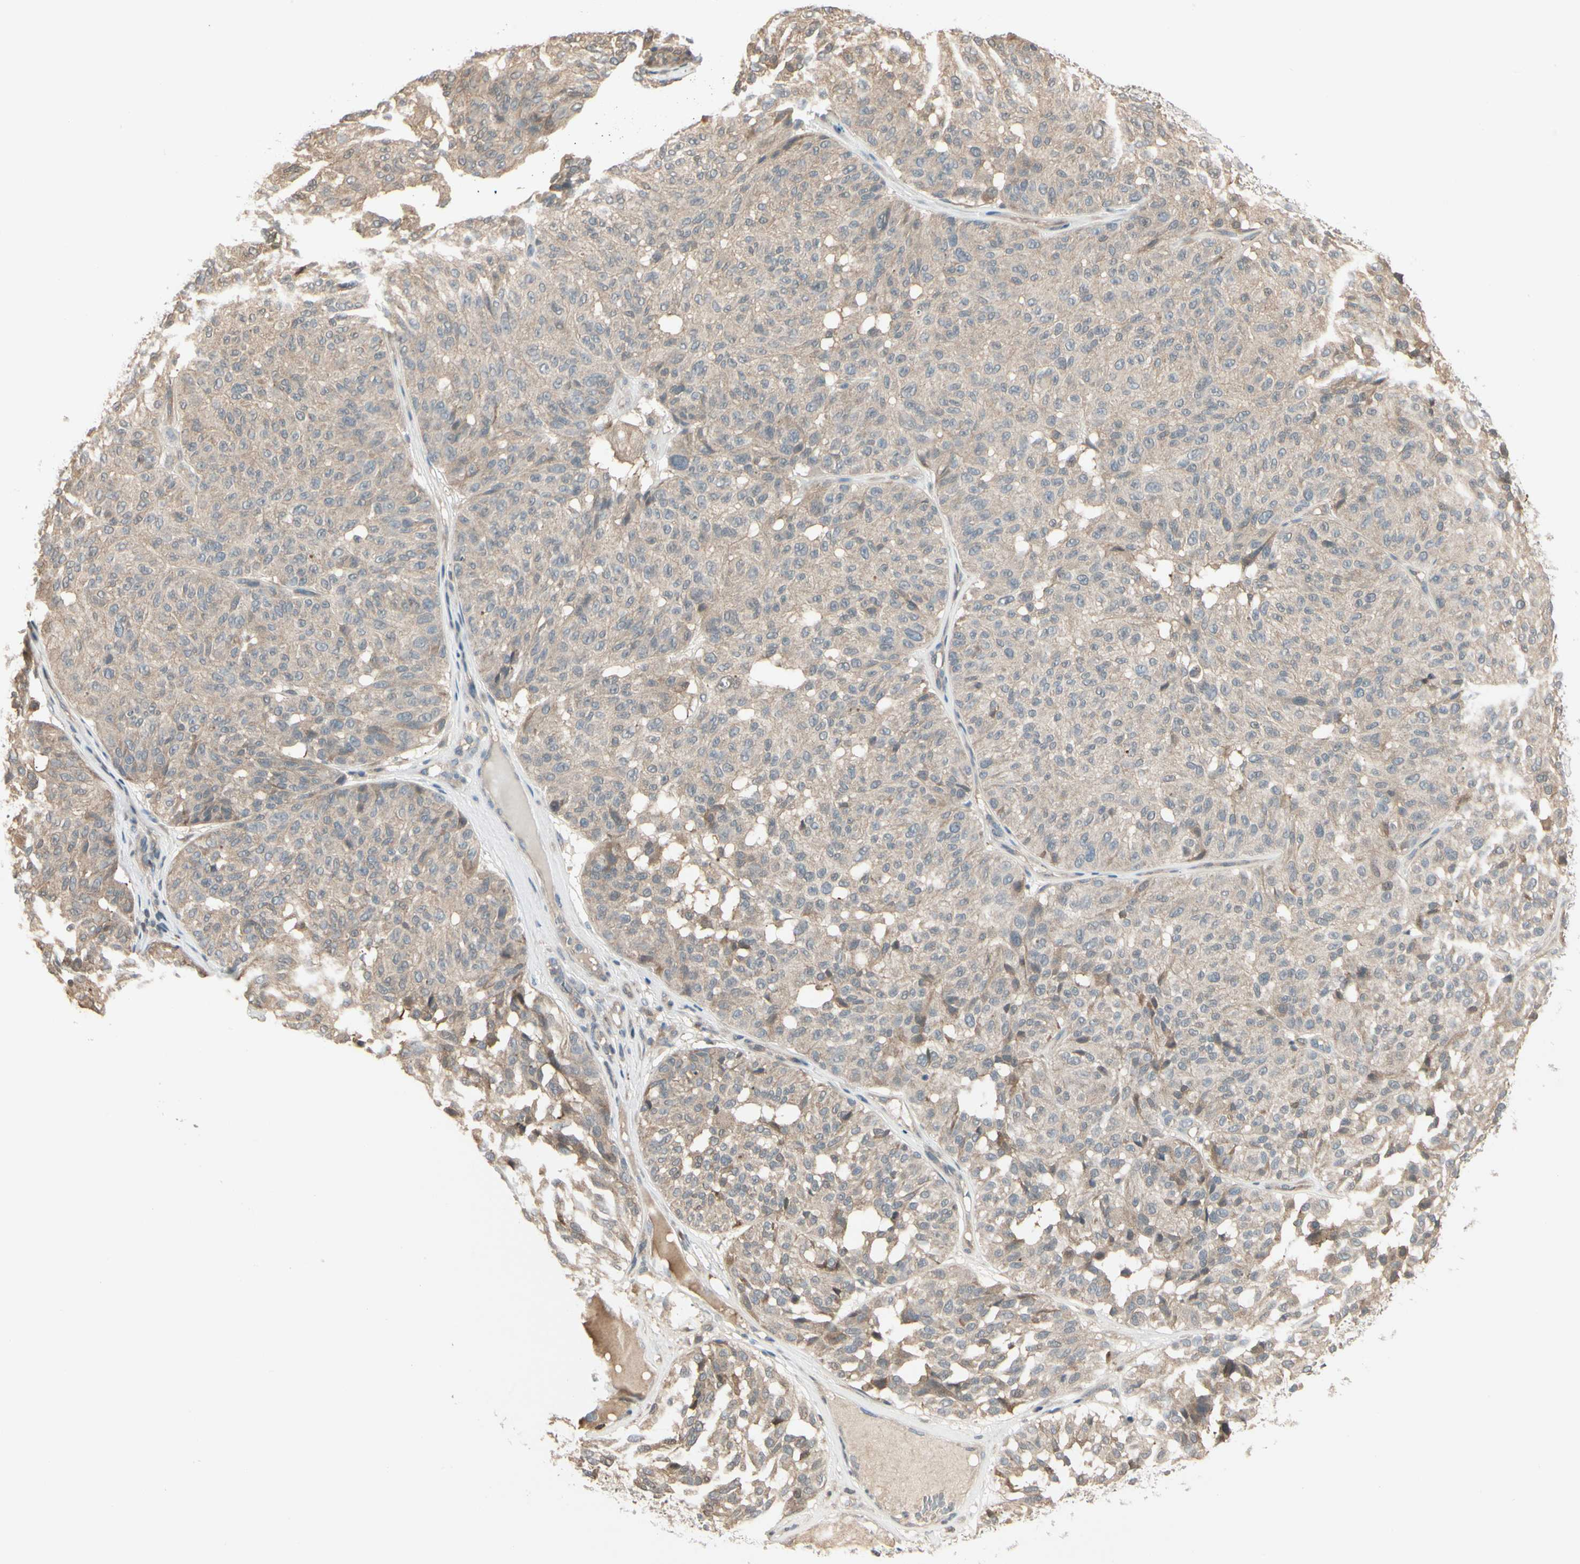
{"staining": {"intensity": "weak", "quantity": ">75%", "location": "cytoplasmic/membranous"}, "tissue": "melanoma", "cell_type": "Tumor cells", "image_type": "cancer", "snomed": [{"axis": "morphology", "description": "Malignant melanoma, NOS"}, {"axis": "topography", "description": "Skin"}], "caption": "There is low levels of weak cytoplasmic/membranous staining in tumor cells of malignant melanoma, as demonstrated by immunohistochemical staining (brown color).", "gene": "EVC", "patient": {"sex": "female", "age": 46}}